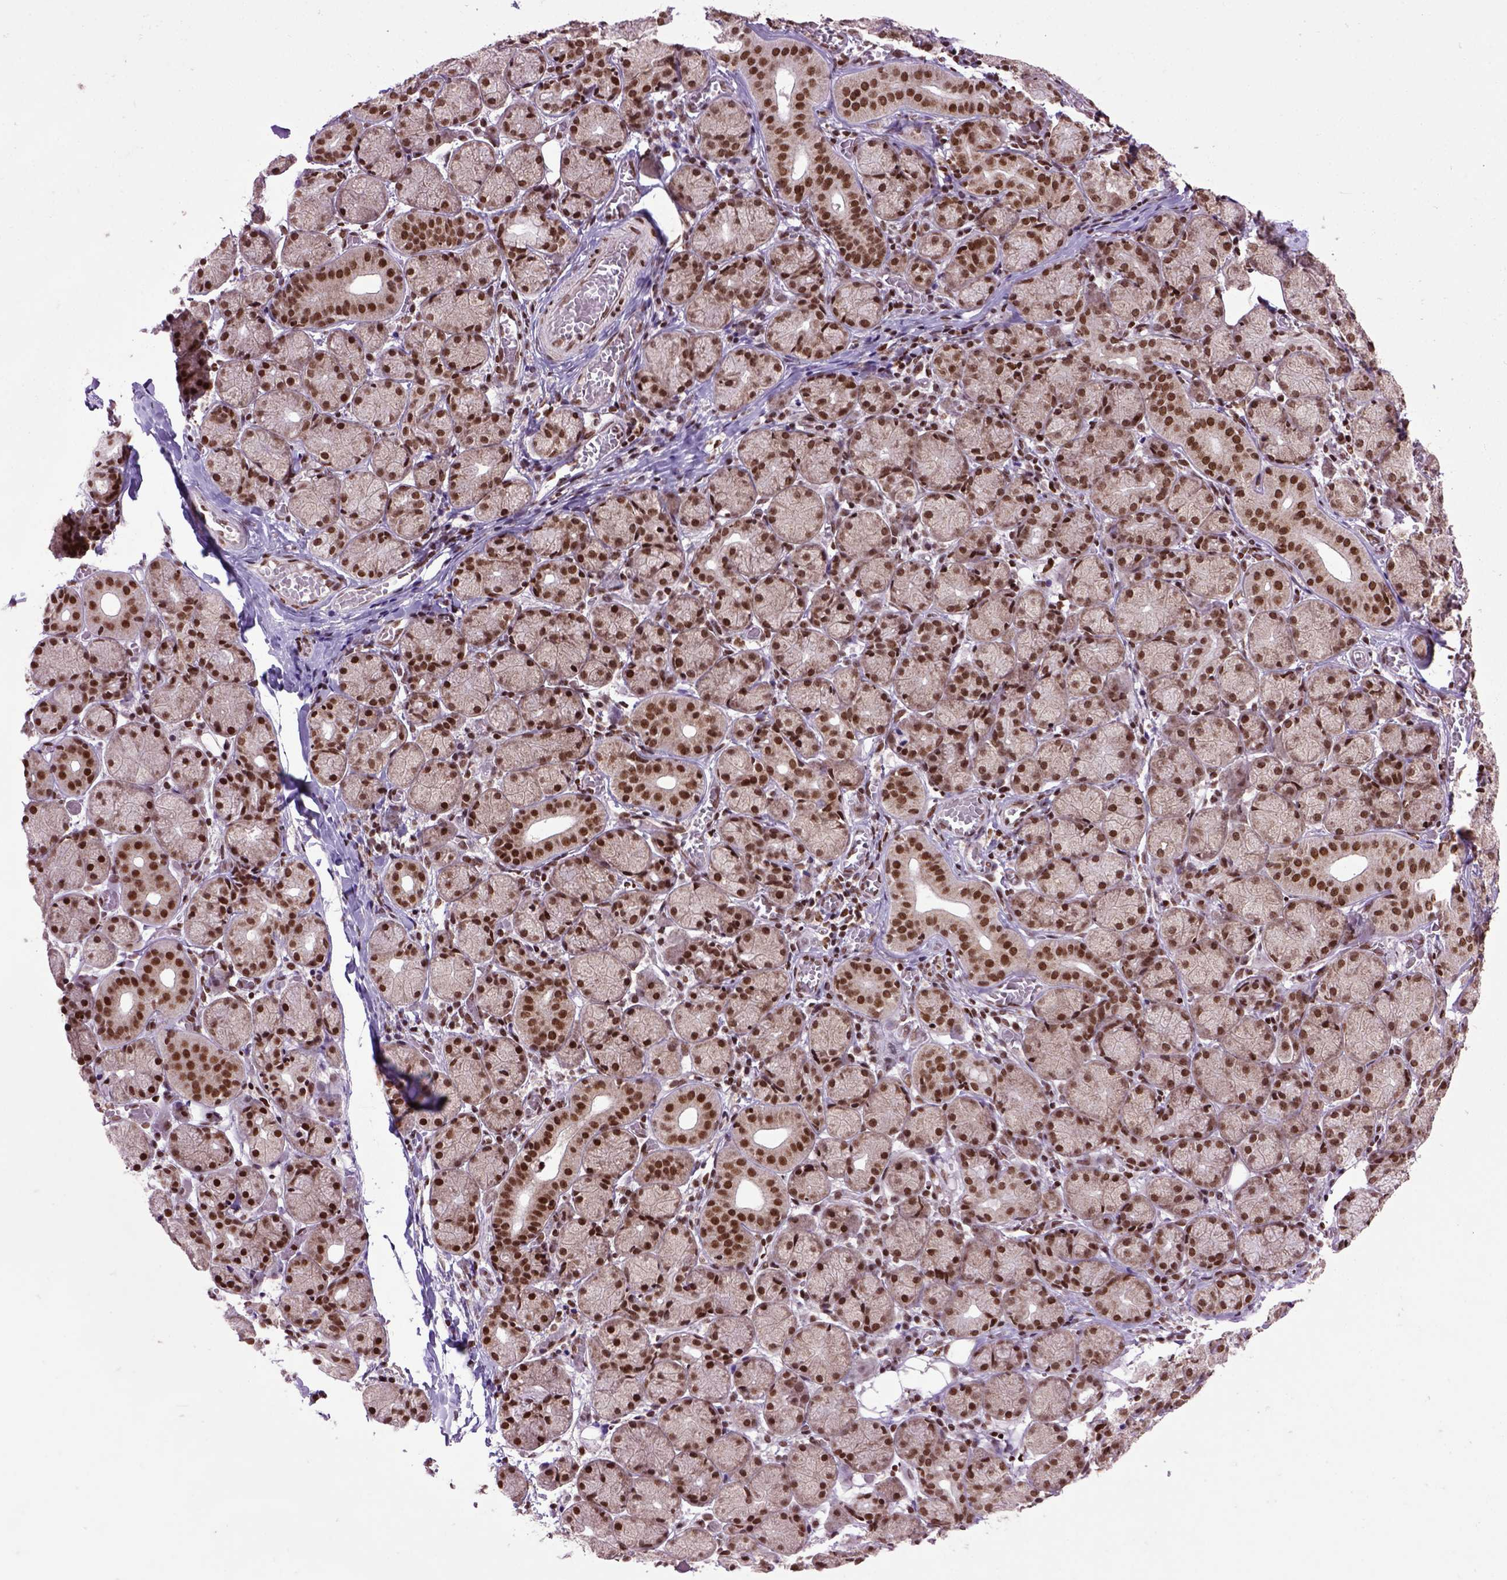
{"staining": {"intensity": "strong", "quantity": ">75%", "location": "nuclear"}, "tissue": "salivary gland", "cell_type": "Glandular cells", "image_type": "normal", "snomed": [{"axis": "morphology", "description": "Normal tissue, NOS"}, {"axis": "topography", "description": "Salivary gland"}, {"axis": "topography", "description": "Peripheral nerve tissue"}], "caption": "Protein analysis of normal salivary gland demonstrates strong nuclear positivity in about >75% of glandular cells.", "gene": "CELF1", "patient": {"sex": "female", "age": 24}}